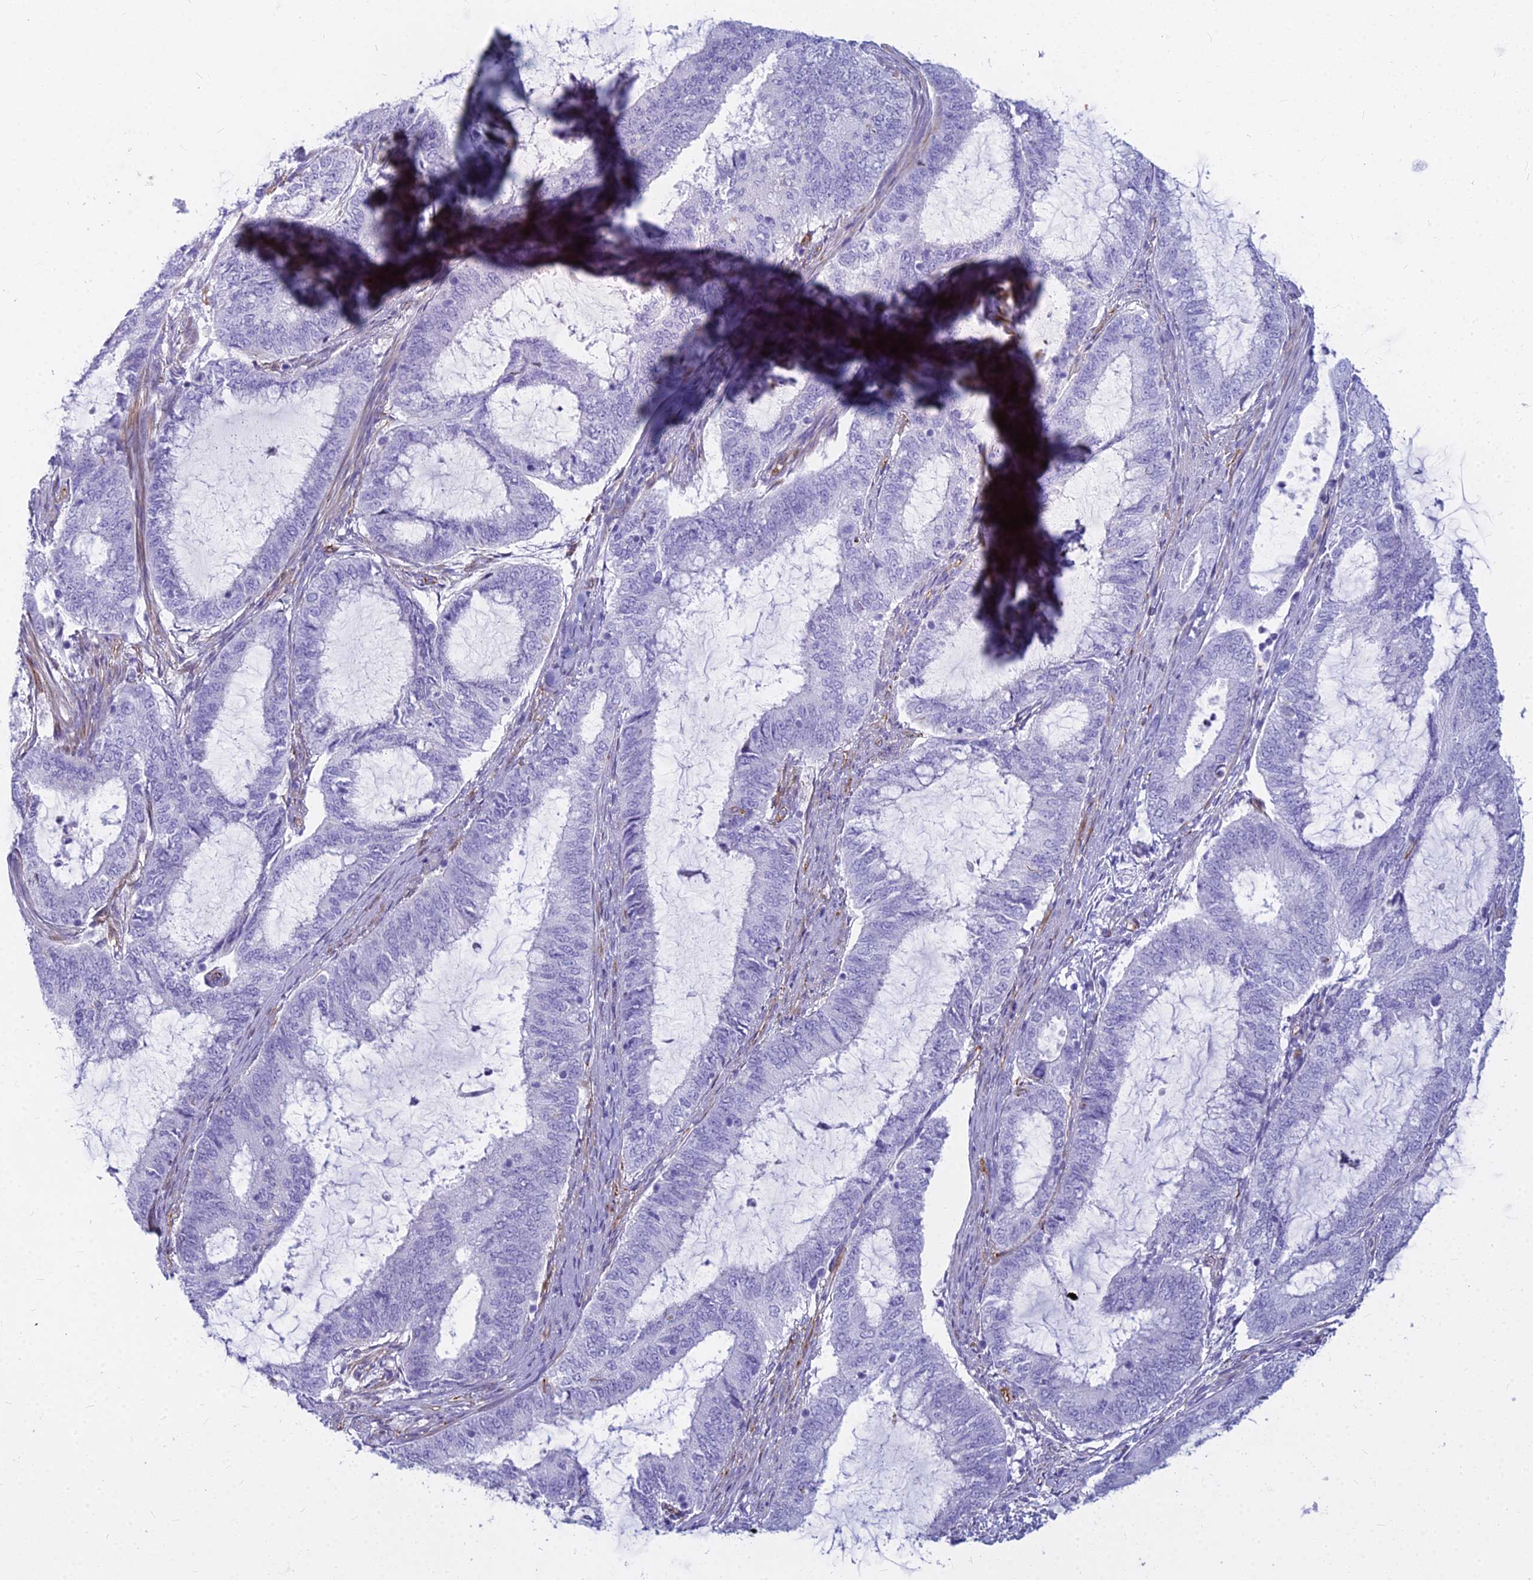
{"staining": {"intensity": "negative", "quantity": "none", "location": "none"}, "tissue": "endometrial cancer", "cell_type": "Tumor cells", "image_type": "cancer", "snomed": [{"axis": "morphology", "description": "Adenocarcinoma, NOS"}, {"axis": "topography", "description": "Endometrium"}], "caption": "Protein analysis of endometrial adenocarcinoma exhibits no significant expression in tumor cells.", "gene": "EVI2A", "patient": {"sex": "female", "age": 51}}